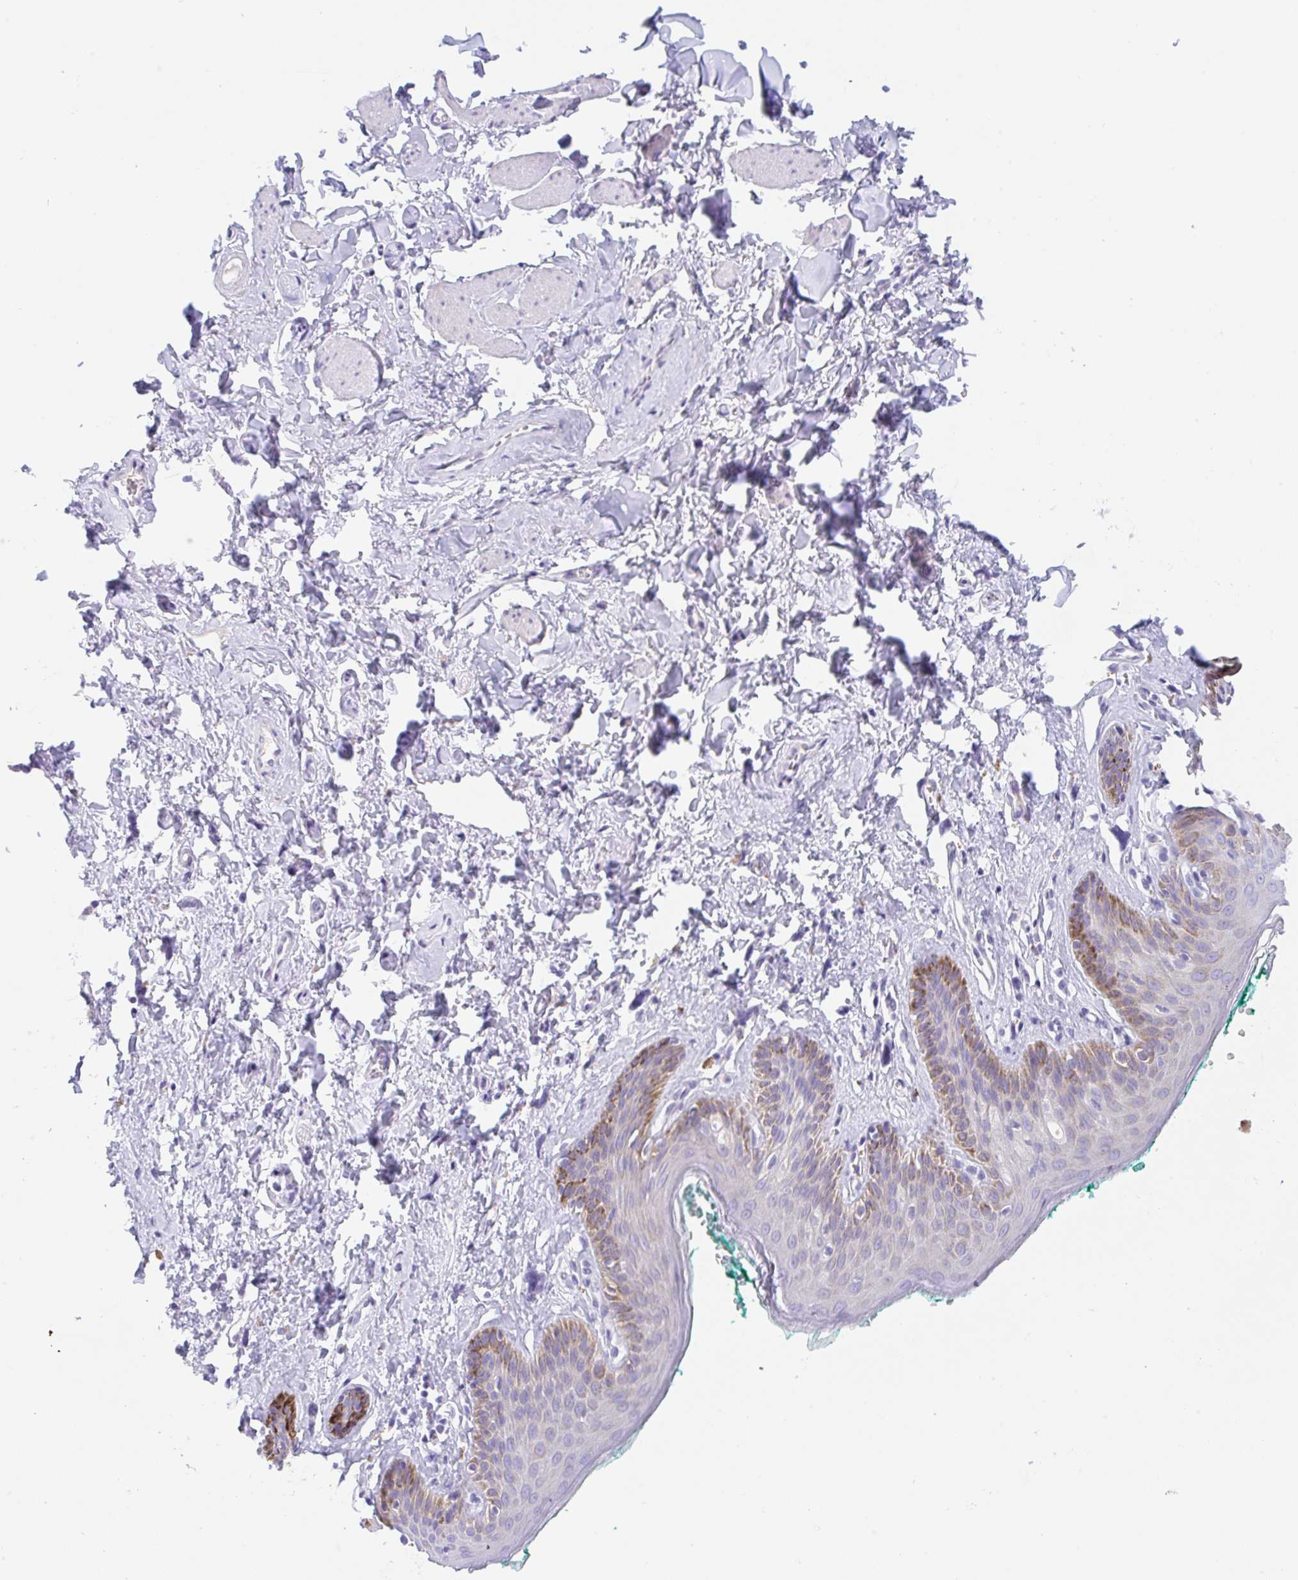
{"staining": {"intensity": "moderate", "quantity": "<25%", "location": "cytoplasmic/membranous"}, "tissue": "skin", "cell_type": "Epidermal cells", "image_type": "normal", "snomed": [{"axis": "morphology", "description": "Normal tissue, NOS"}, {"axis": "topography", "description": "Vulva"}, {"axis": "topography", "description": "Peripheral nerve tissue"}], "caption": "Immunohistochemistry (IHC) staining of benign skin, which reveals low levels of moderate cytoplasmic/membranous positivity in approximately <25% of epidermal cells indicating moderate cytoplasmic/membranous protein staining. The staining was performed using DAB (brown) for protein detection and nuclei were counterstained in hematoxylin (blue).", "gene": "TRAF4", "patient": {"sex": "female", "age": 66}}